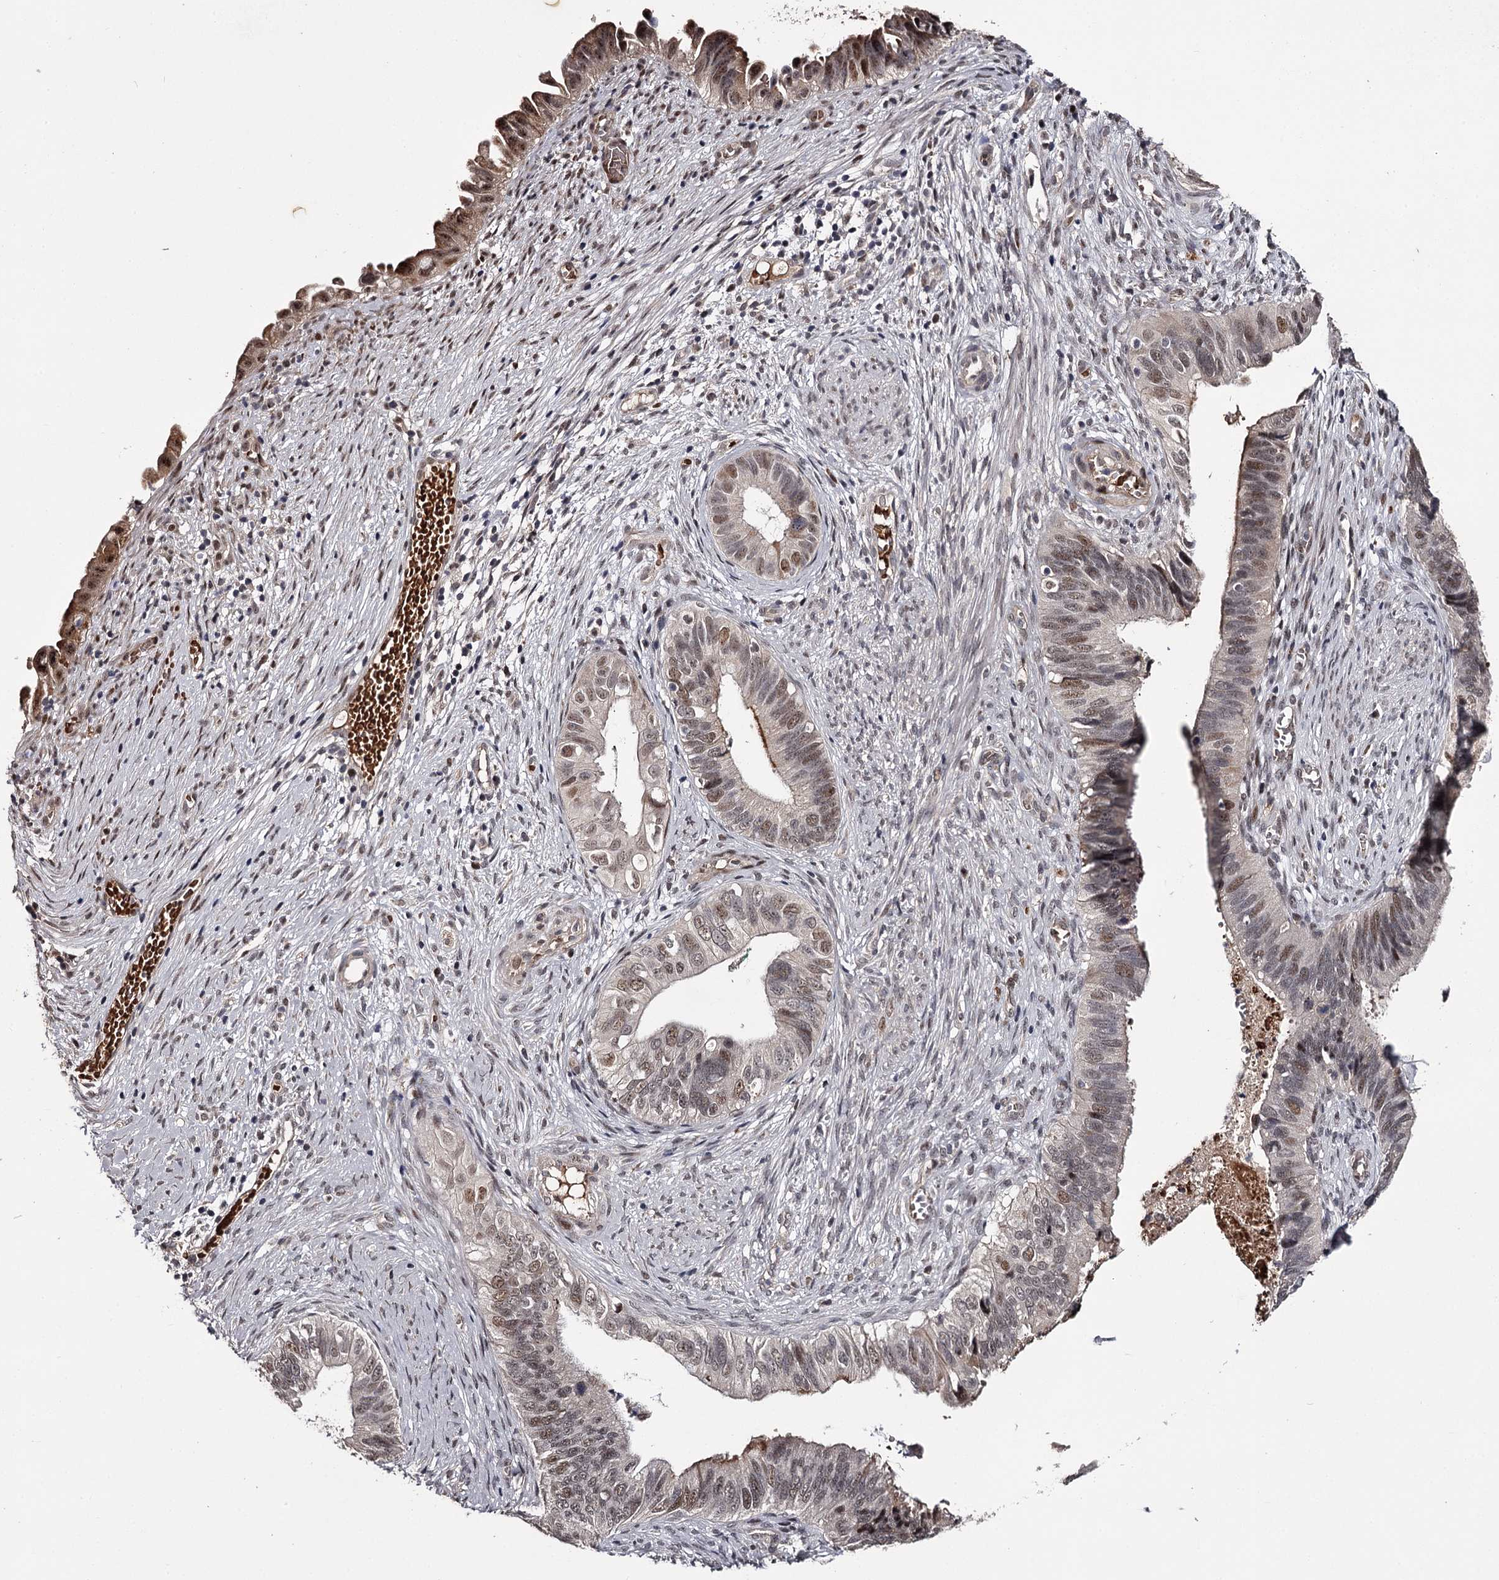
{"staining": {"intensity": "moderate", "quantity": "25%-75%", "location": "cytoplasmic/membranous,nuclear"}, "tissue": "cervical cancer", "cell_type": "Tumor cells", "image_type": "cancer", "snomed": [{"axis": "morphology", "description": "Adenocarcinoma, NOS"}, {"axis": "topography", "description": "Cervix"}], "caption": "The image demonstrates a brown stain indicating the presence of a protein in the cytoplasmic/membranous and nuclear of tumor cells in cervical cancer. Nuclei are stained in blue.", "gene": "RNF44", "patient": {"sex": "female", "age": 42}}